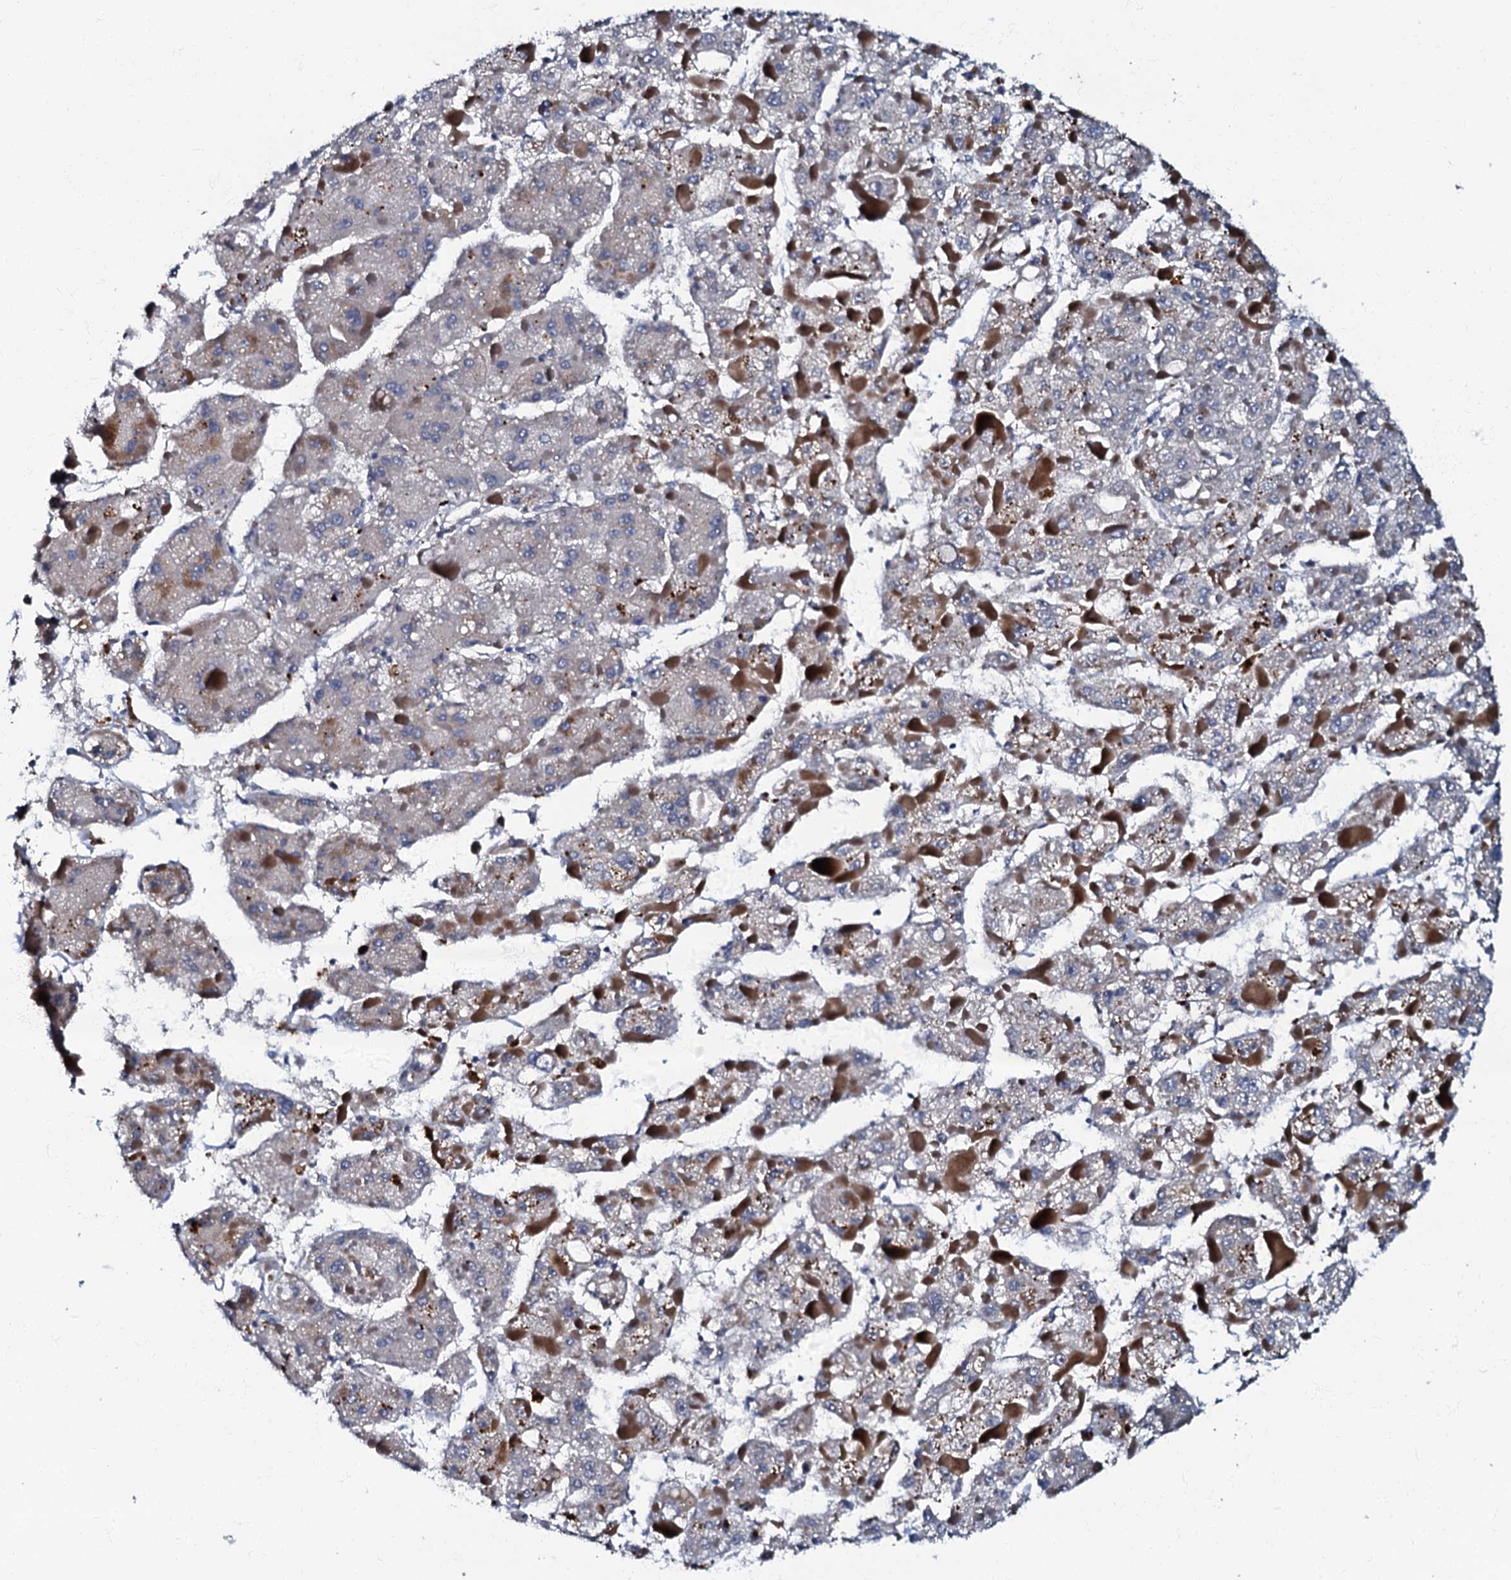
{"staining": {"intensity": "moderate", "quantity": "<25%", "location": "cytoplasmic/membranous"}, "tissue": "liver cancer", "cell_type": "Tumor cells", "image_type": "cancer", "snomed": [{"axis": "morphology", "description": "Carcinoma, Hepatocellular, NOS"}, {"axis": "topography", "description": "Liver"}], "caption": "A high-resolution micrograph shows immunohistochemistry staining of liver hepatocellular carcinoma, which reveals moderate cytoplasmic/membranous staining in about <25% of tumor cells. The protein is shown in brown color, while the nuclei are stained blue.", "gene": "OLAH", "patient": {"sex": "female", "age": 73}}